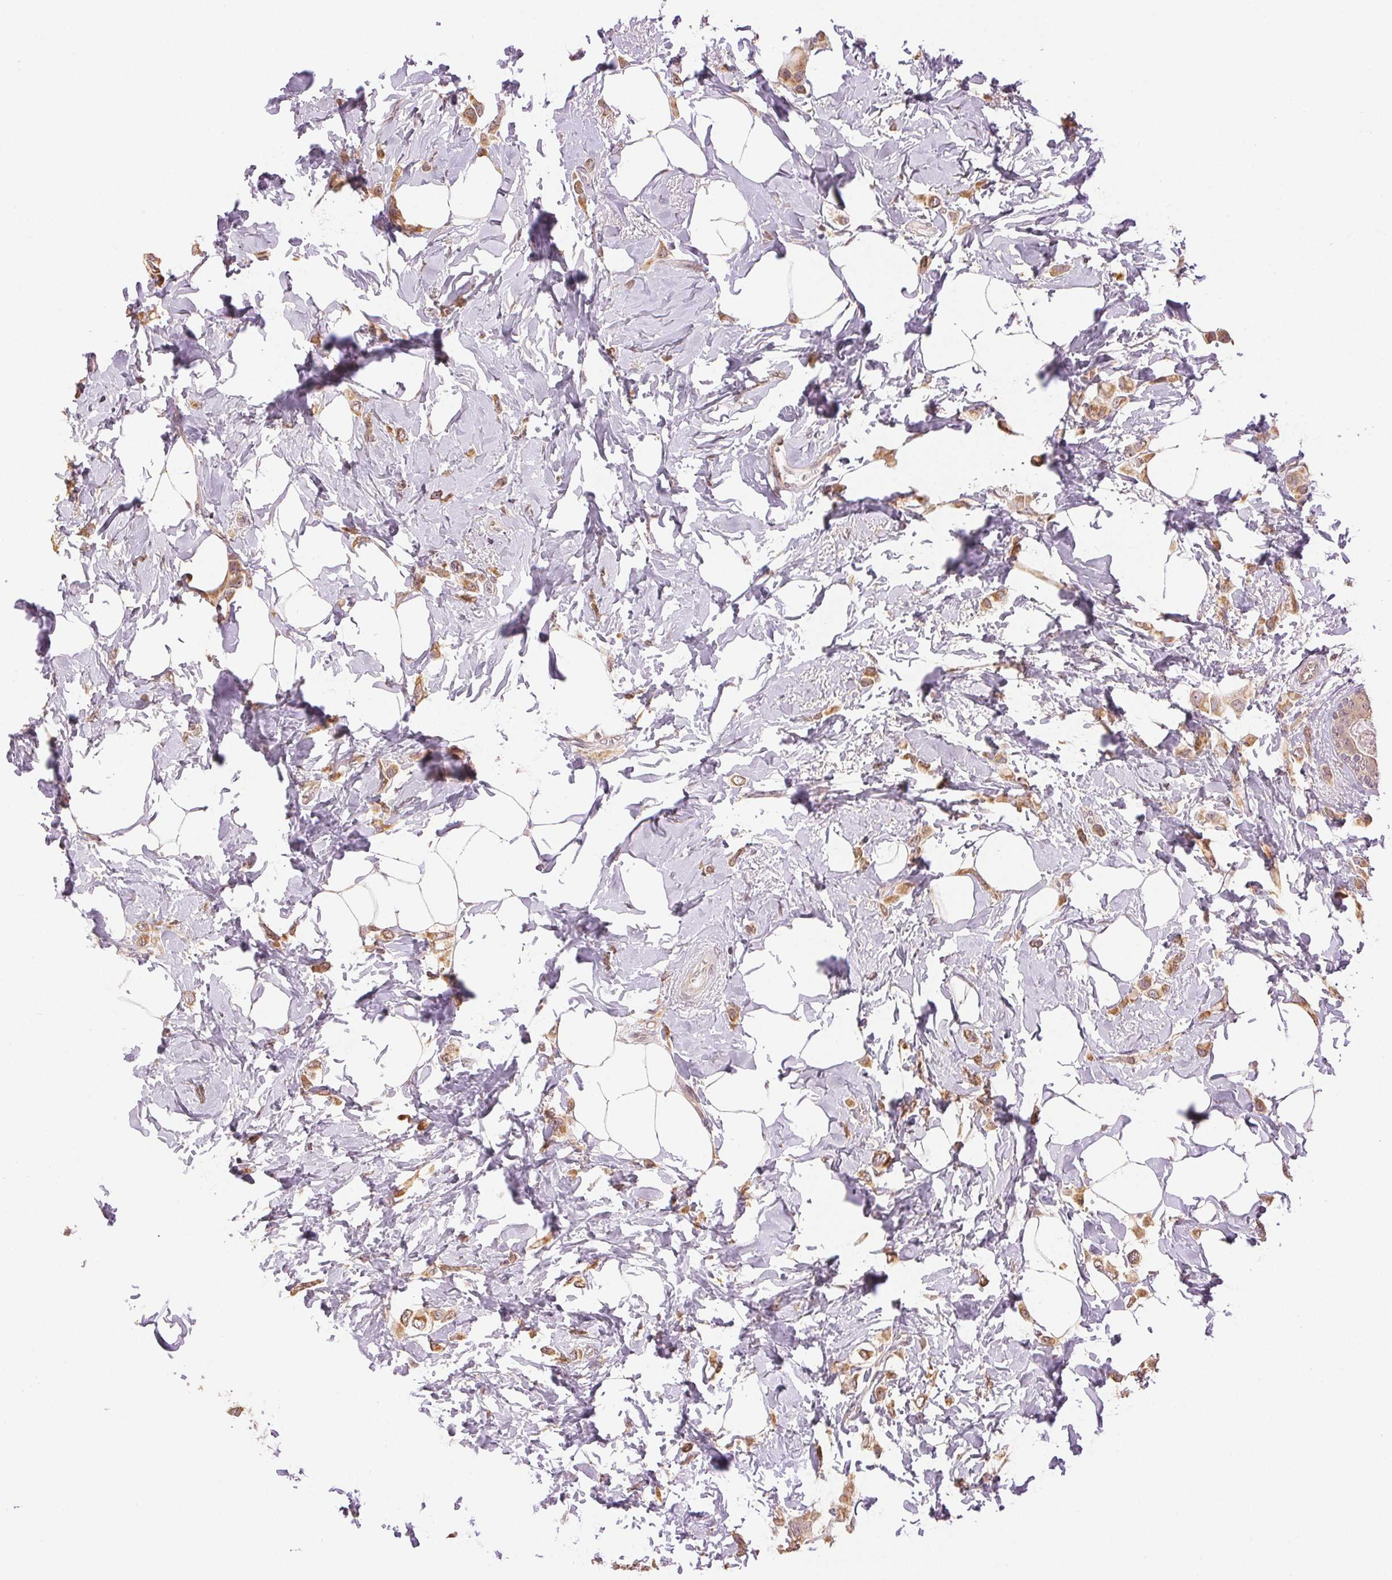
{"staining": {"intensity": "moderate", "quantity": ">75%", "location": "cytoplasmic/membranous,nuclear"}, "tissue": "breast cancer", "cell_type": "Tumor cells", "image_type": "cancer", "snomed": [{"axis": "morphology", "description": "Lobular carcinoma"}, {"axis": "topography", "description": "Breast"}], "caption": "Breast cancer (lobular carcinoma) tissue reveals moderate cytoplasmic/membranous and nuclear positivity in approximately >75% of tumor cells", "gene": "PLCB1", "patient": {"sex": "female", "age": 66}}